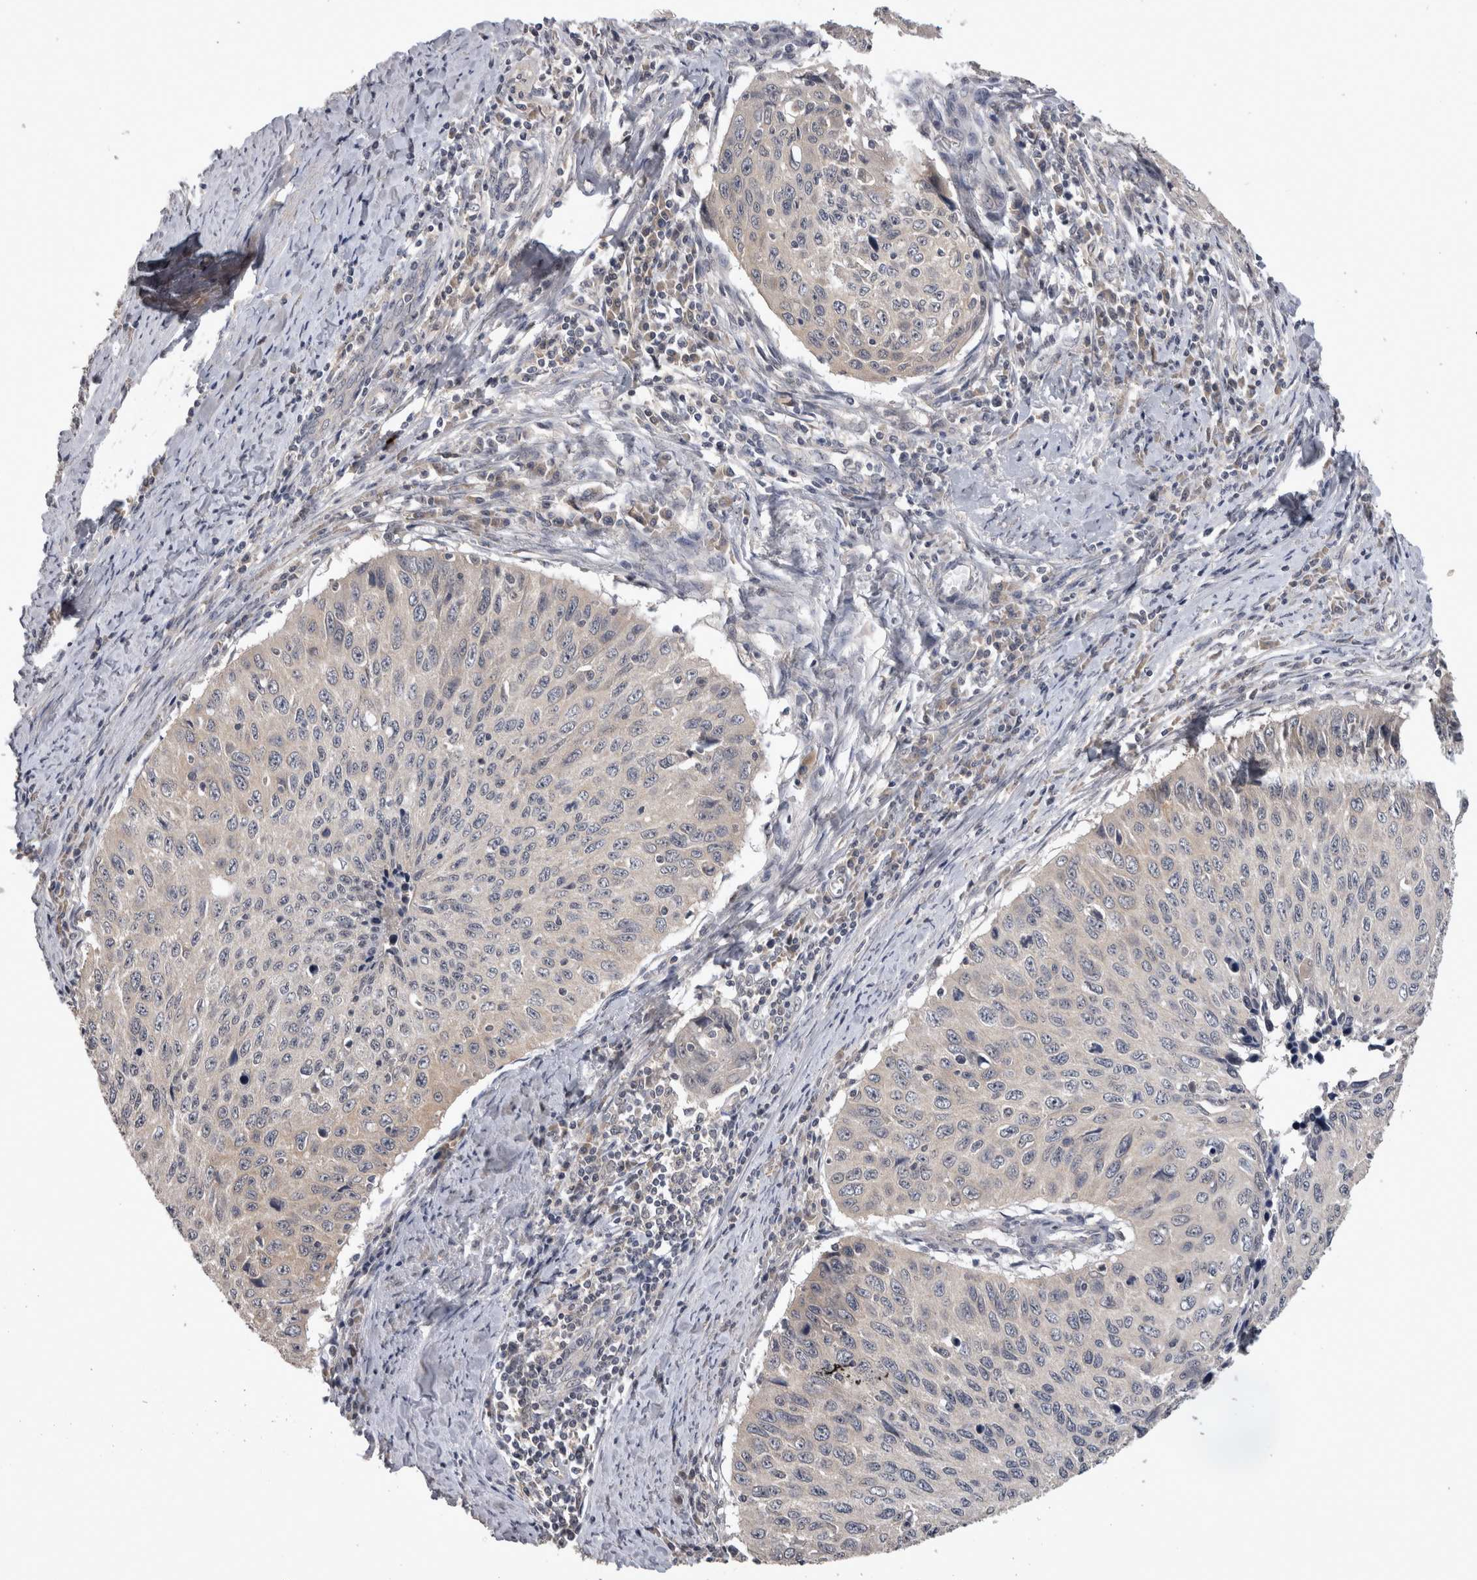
{"staining": {"intensity": "negative", "quantity": "none", "location": "none"}, "tissue": "cervical cancer", "cell_type": "Tumor cells", "image_type": "cancer", "snomed": [{"axis": "morphology", "description": "Squamous cell carcinoma, NOS"}, {"axis": "topography", "description": "Cervix"}], "caption": "Tumor cells show no significant protein expression in squamous cell carcinoma (cervical).", "gene": "ZNF114", "patient": {"sex": "female", "age": 53}}